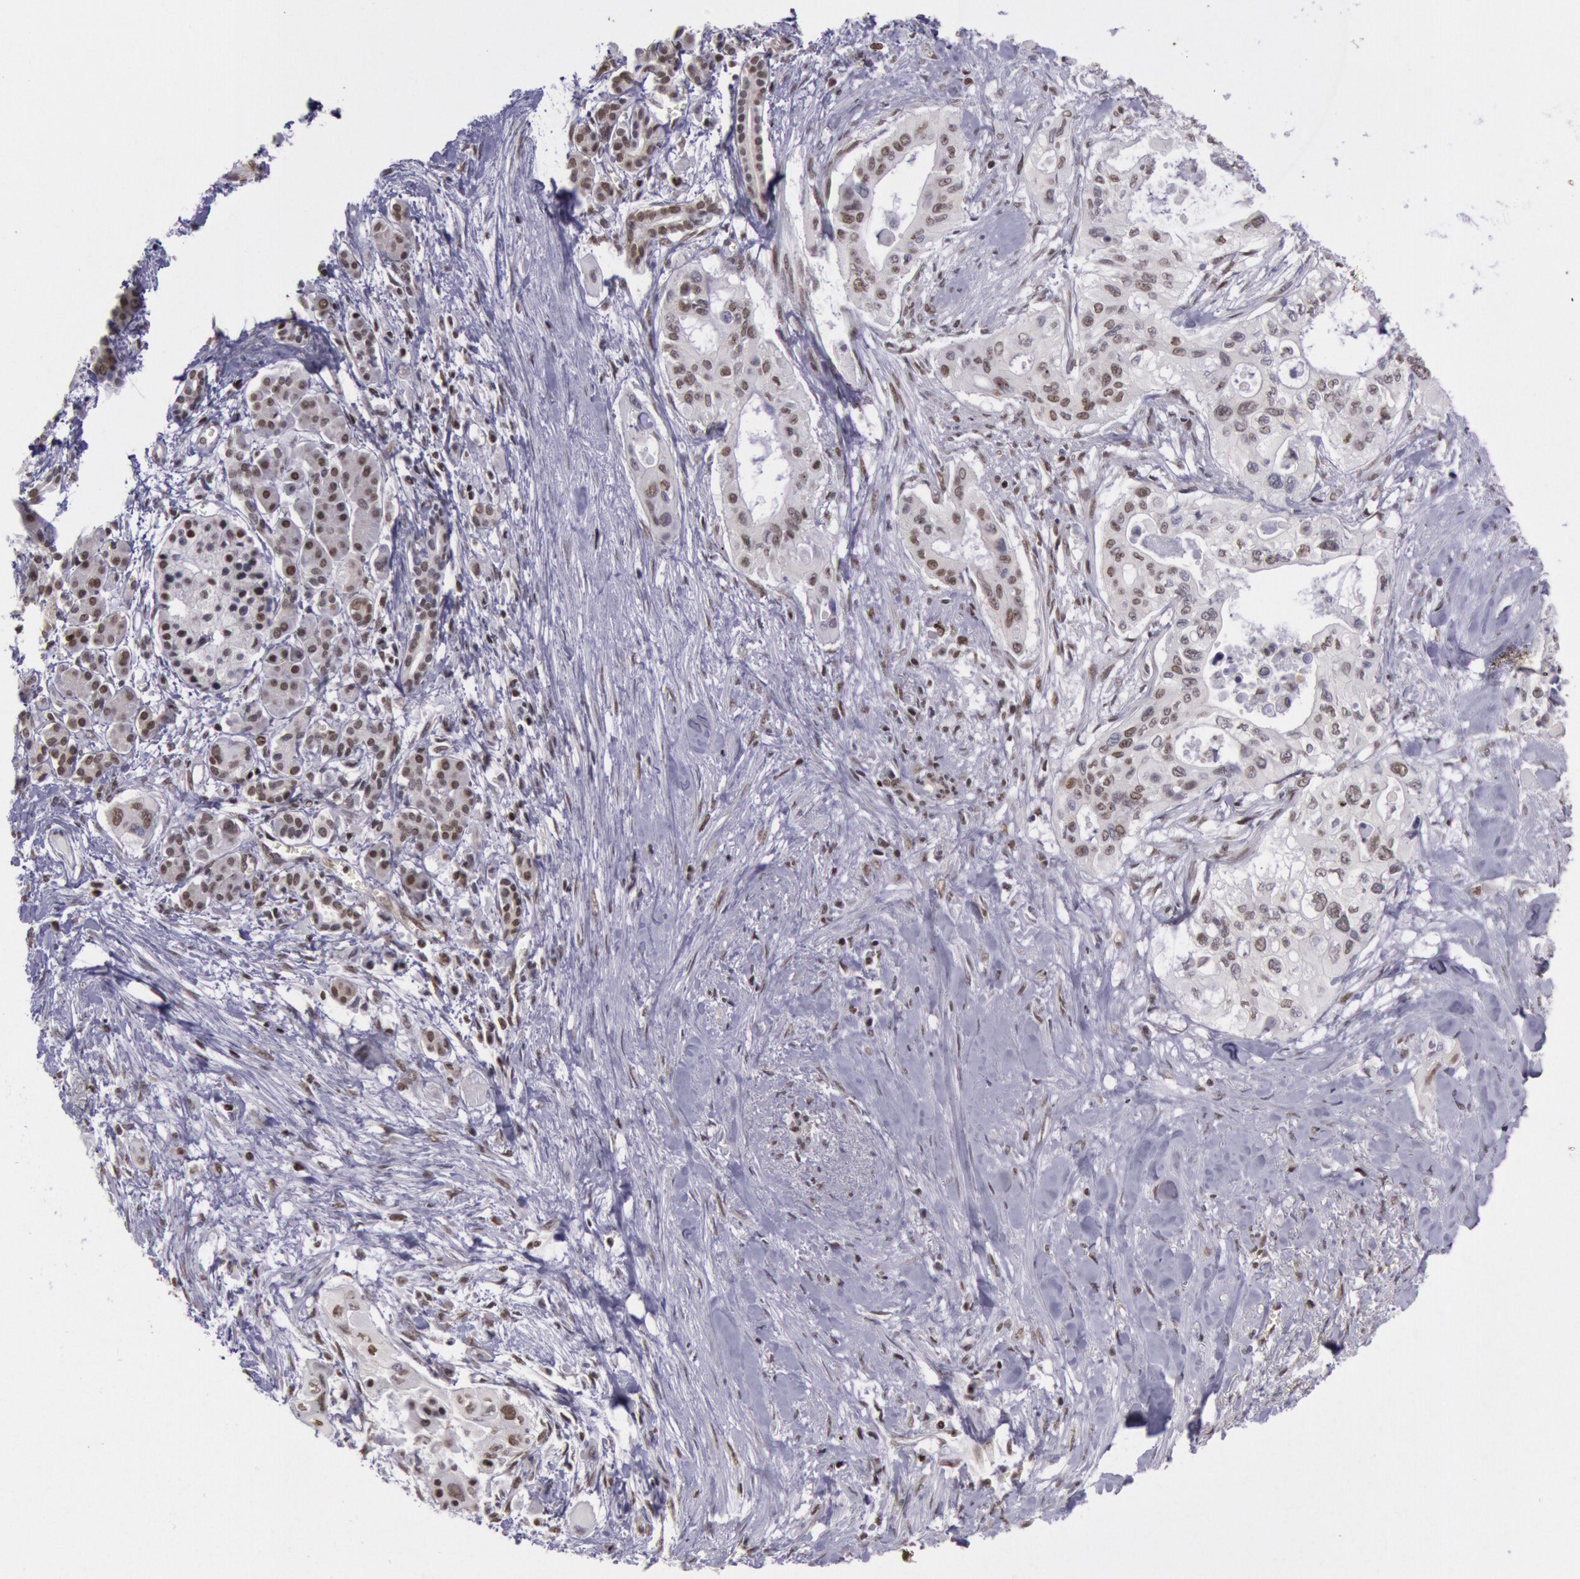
{"staining": {"intensity": "moderate", "quantity": ">75%", "location": "nuclear"}, "tissue": "pancreatic cancer", "cell_type": "Tumor cells", "image_type": "cancer", "snomed": [{"axis": "morphology", "description": "Adenocarcinoma, NOS"}, {"axis": "topography", "description": "Pancreas"}], "caption": "This histopathology image shows pancreatic cancer (adenocarcinoma) stained with immunohistochemistry to label a protein in brown. The nuclear of tumor cells show moderate positivity for the protein. Nuclei are counter-stained blue.", "gene": "NKAP", "patient": {"sex": "male", "age": 77}}